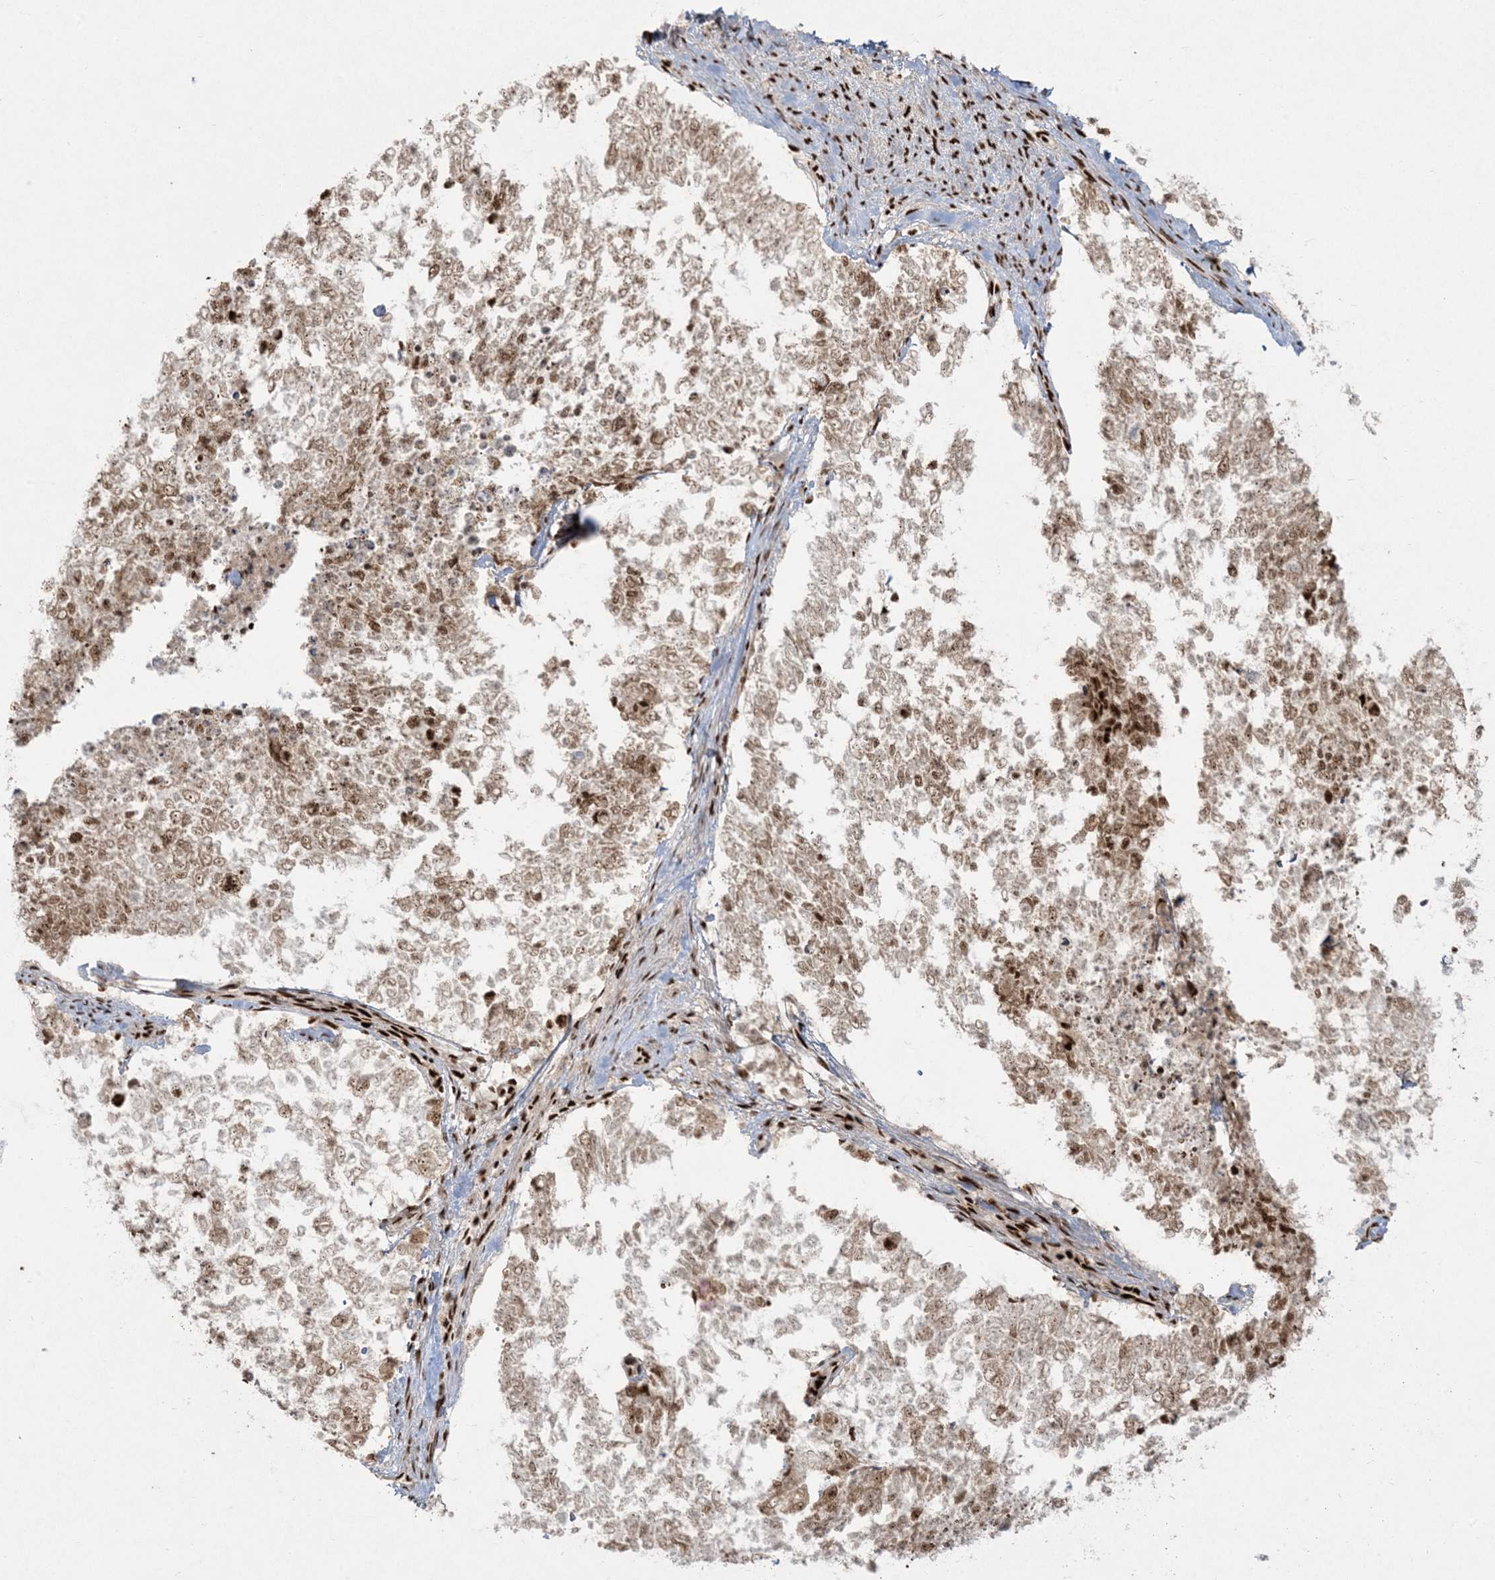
{"staining": {"intensity": "moderate", "quantity": ">75%", "location": "nuclear"}, "tissue": "cervical cancer", "cell_type": "Tumor cells", "image_type": "cancer", "snomed": [{"axis": "morphology", "description": "Squamous cell carcinoma, NOS"}, {"axis": "topography", "description": "Cervix"}], "caption": "Immunohistochemical staining of human cervical cancer shows moderate nuclear protein positivity in approximately >75% of tumor cells.", "gene": "RBM10", "patient": {"sex": "female", "age": 63}}